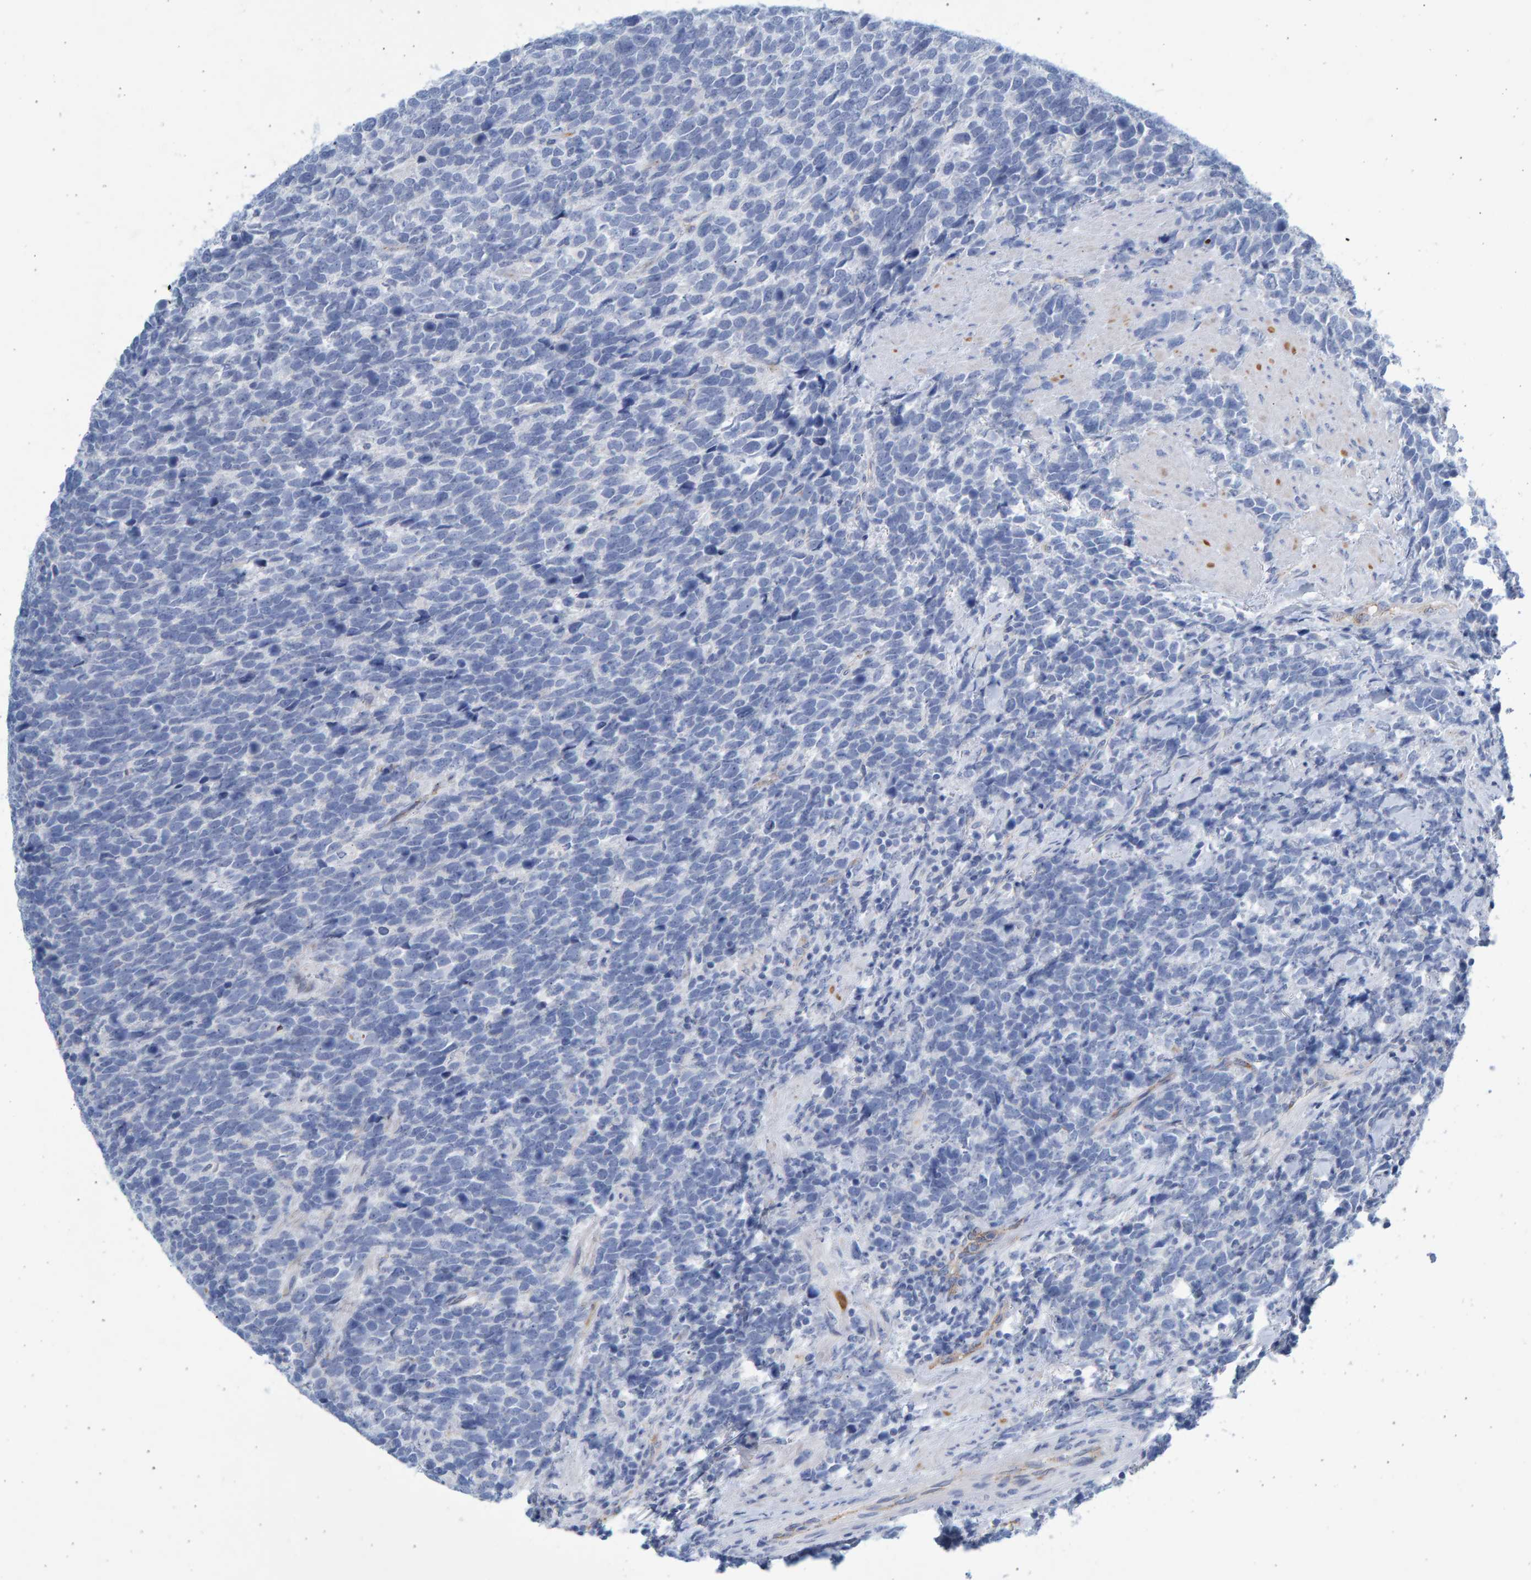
{"staining": {"intensity": "negative", "quantity": "none", "location": "none"}, "tissue": "urothelial cancer", "cell_type": "Tumor cells", "image_type": "cancer", "snomed": [{"axis": "morphology", "description": "Urothelial carcinoma, High grade"}, {"axis": "topography", "description": "Urinary bladder"}], "caption": "Photomicrograph shows no significant protein positivity in tumor cells of high-grade urothelial carcinoma.", "gene": "SLC34A3", "patient": {"sex": "female", "age": 82}}